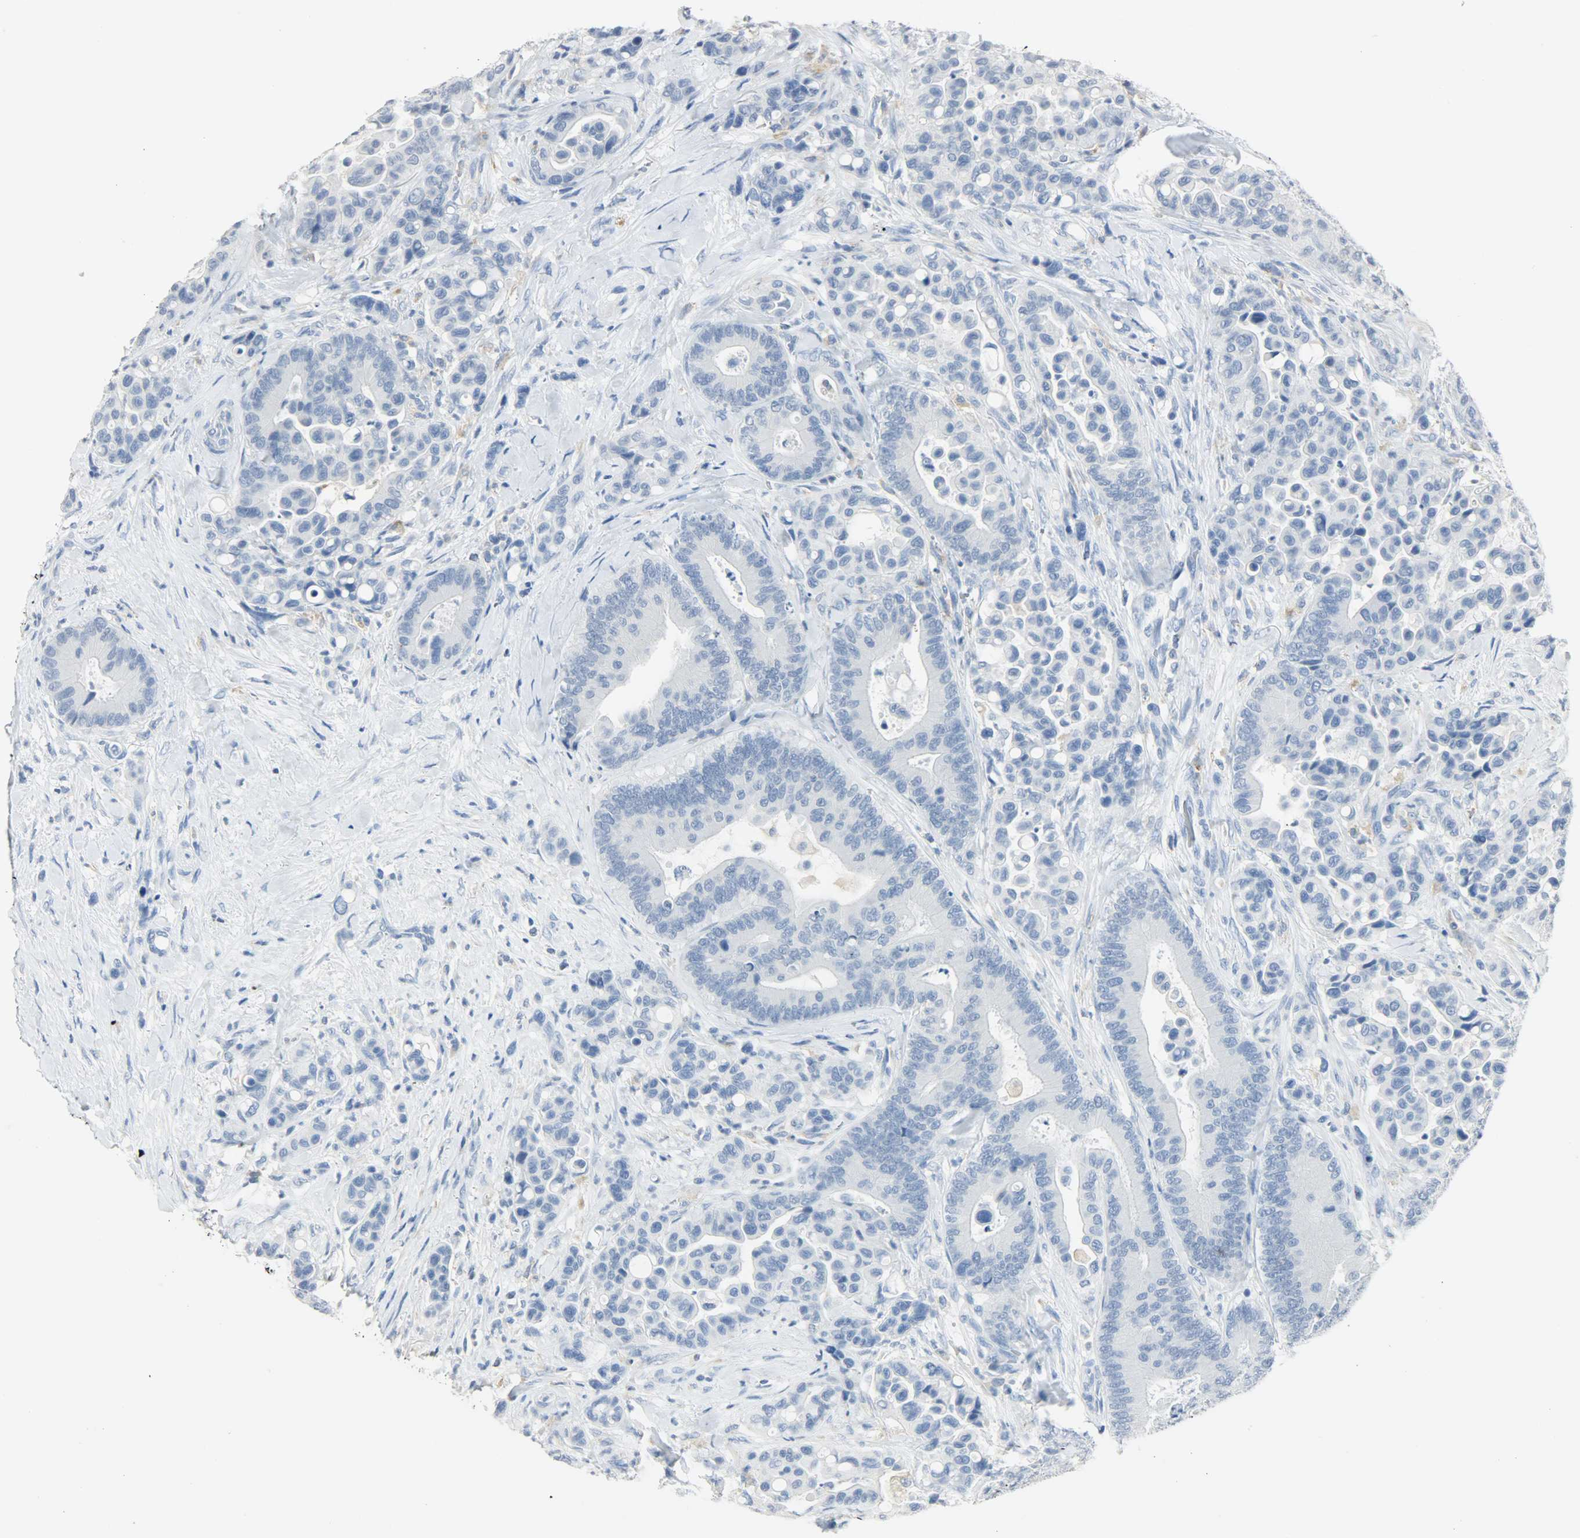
{"staining": {"intensity": "negative", "quantity": "none", "location": "none"}, "tissue": "colorectal cancer", "cell_type": "Tumor cells", "image_type": "cancer", "snomed": [{"axis": "morphology", "description": "Normal tissue, NOS"}, {"axis": "morphology", "description": "Adenocarcinoma, NOS"}, {"axis": "topography", "description": "Colon"}], "caption": "Human colorectal cancer (adenocarcinoma) stained for a protein using immunohistochemistry (IHC) demonstrates no staining in tumor cells.", "gene": "PTPN6", "patient": {"sex": "male", "age": 82}}